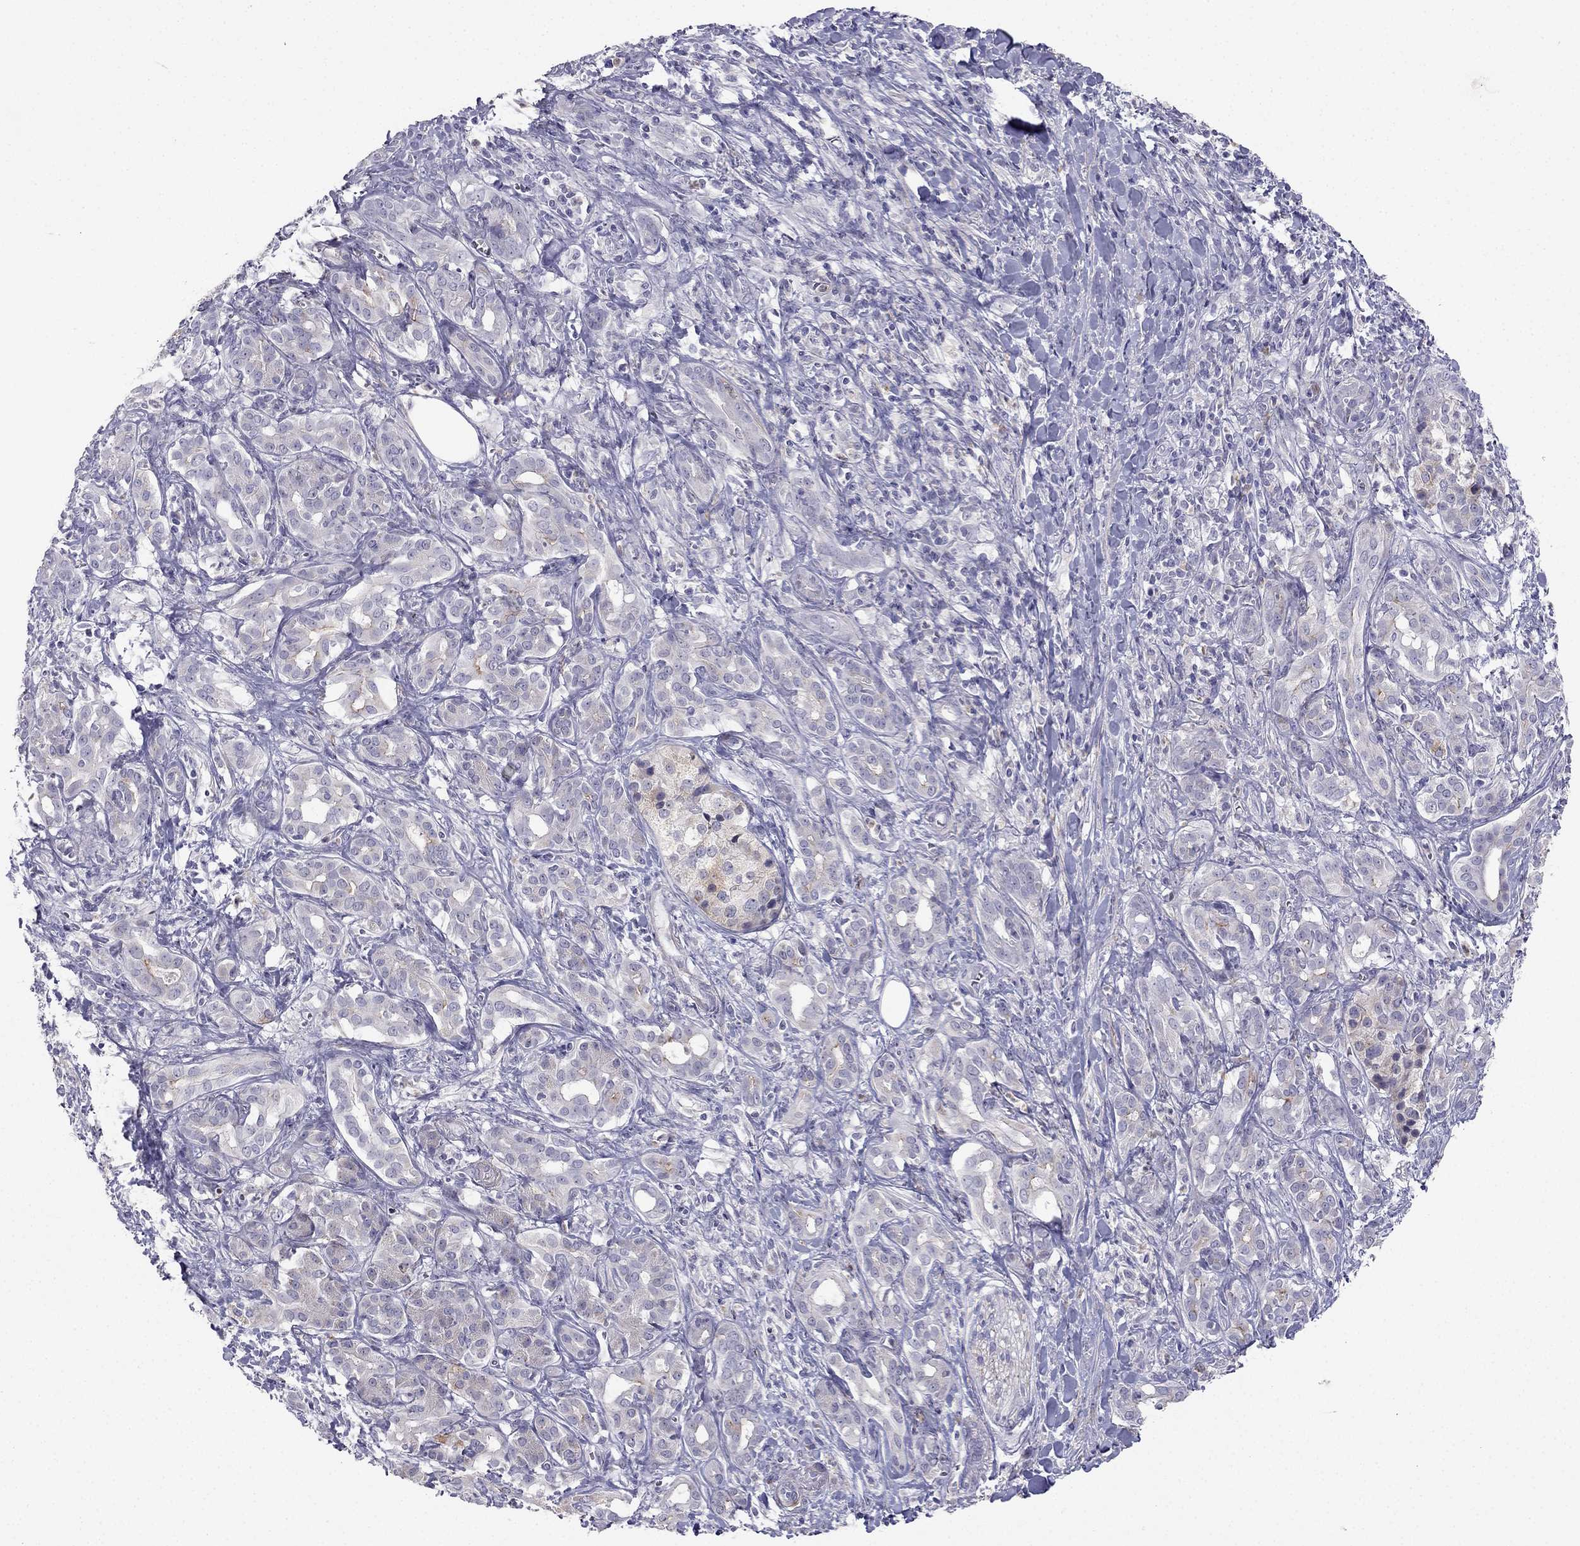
{"staining": {"intensity": "negative", "quantity": "none", "location": "none"}, "tissue": "pancreatic cancer", "cell_type": "Tumor cells", "image_type": "cancer", "snomed": [{"axis": "morphology", "description": "Adenocarcinoma, NOS"}, {"axis": "topography", "description": "Pancreas"}], "caption": "Immunohistochemistry image of human pancreatic cancer (adenocarcinoma) stained for a protein (brown), which shows no positivity in tumor cells.", "gene": "C16orf89", "patient": {"sex": "male", "age": 61}}